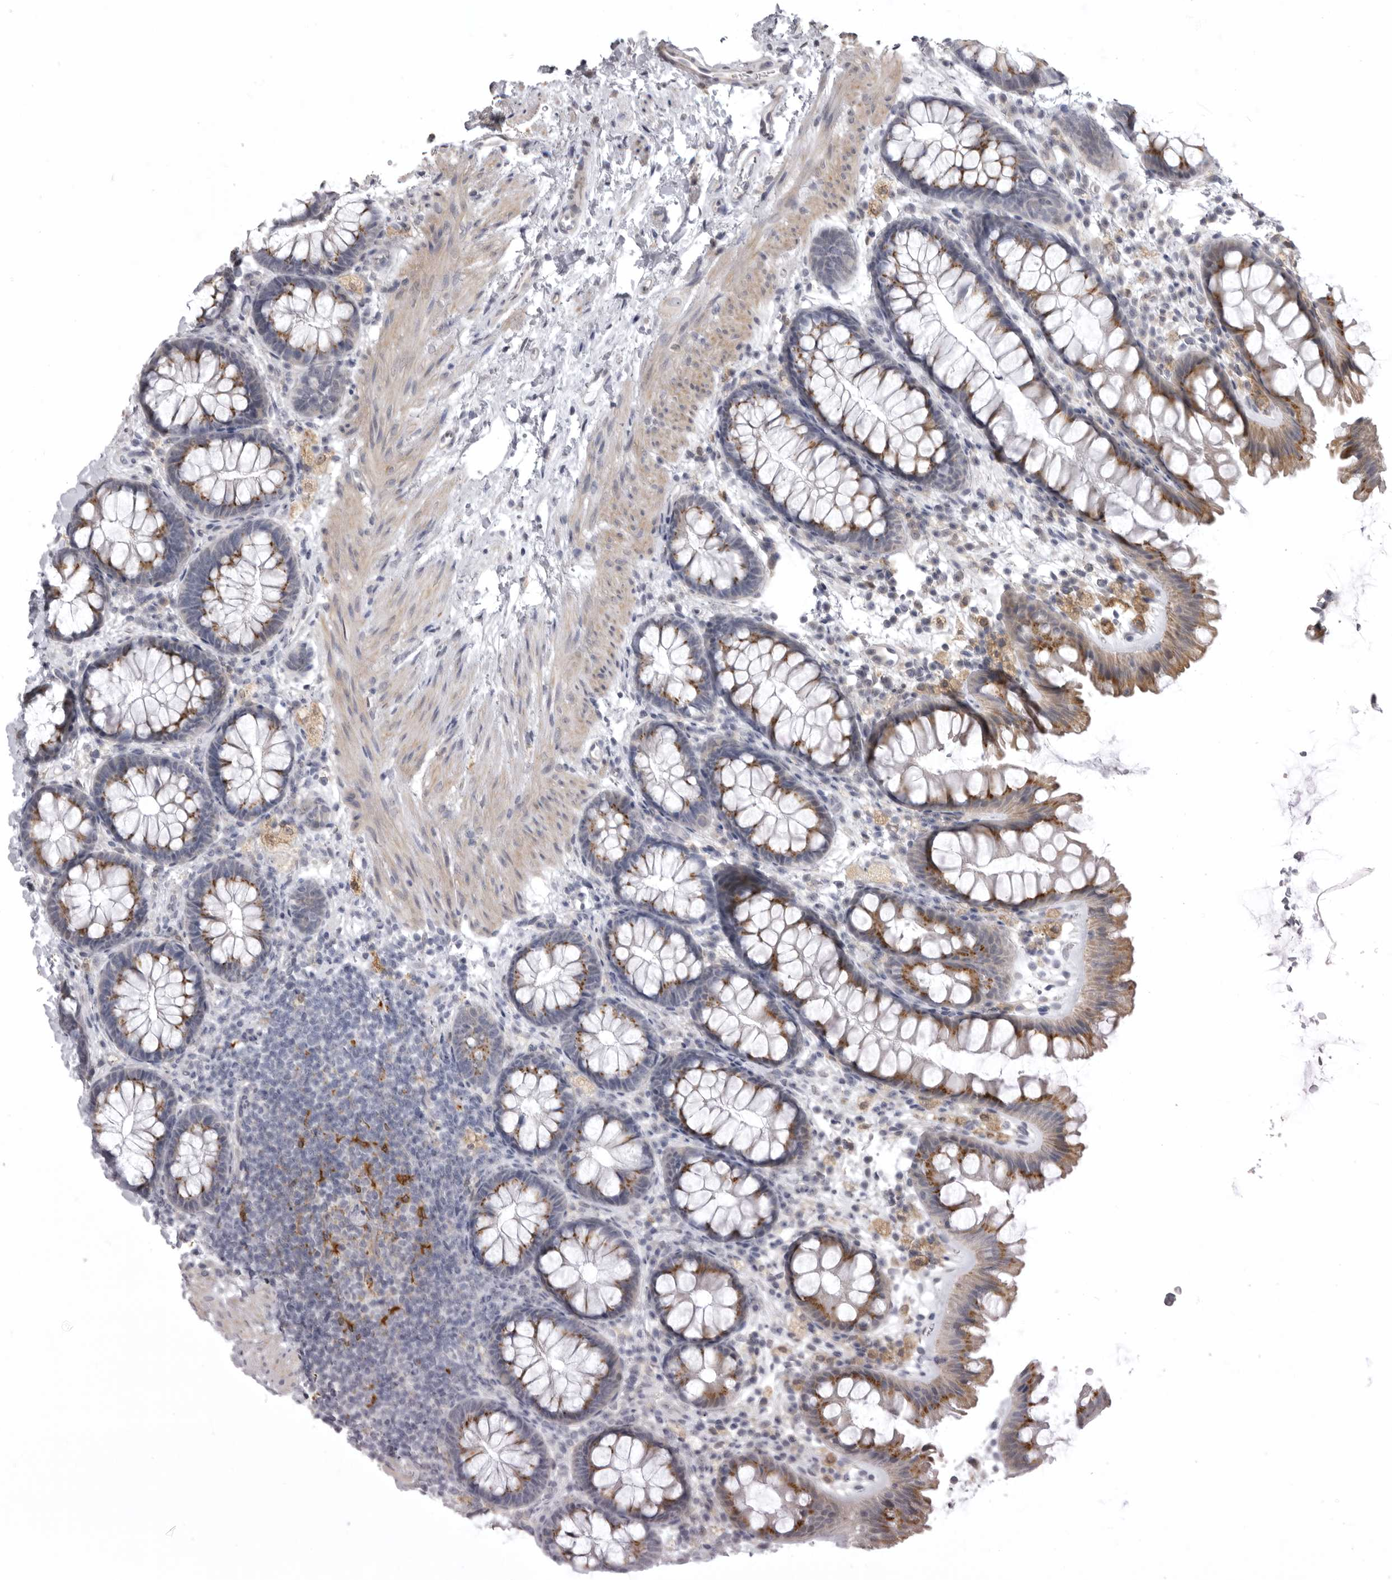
{"staining": {"intensity": "negative", "quantity": "none", "location": "none"}, "tissue": "colon", "cell_type": "Endothelial cells", "image_type": "normal", "snomed": [{"axis": "morphology", "description": "Normal tissue, NOS"}, {"axis": "topography", "description": "Colon"}], "caption": "The histopathology image shows no significant staining in endothelial cells of colon. Brightfield microscopy of immunohistochemistry (IHC) stained with DAB (brown) and hematoxylin (blue), captured at high magnification.", "gene": "NCEH1", "patient": {"sex": "female", "age": 62}}